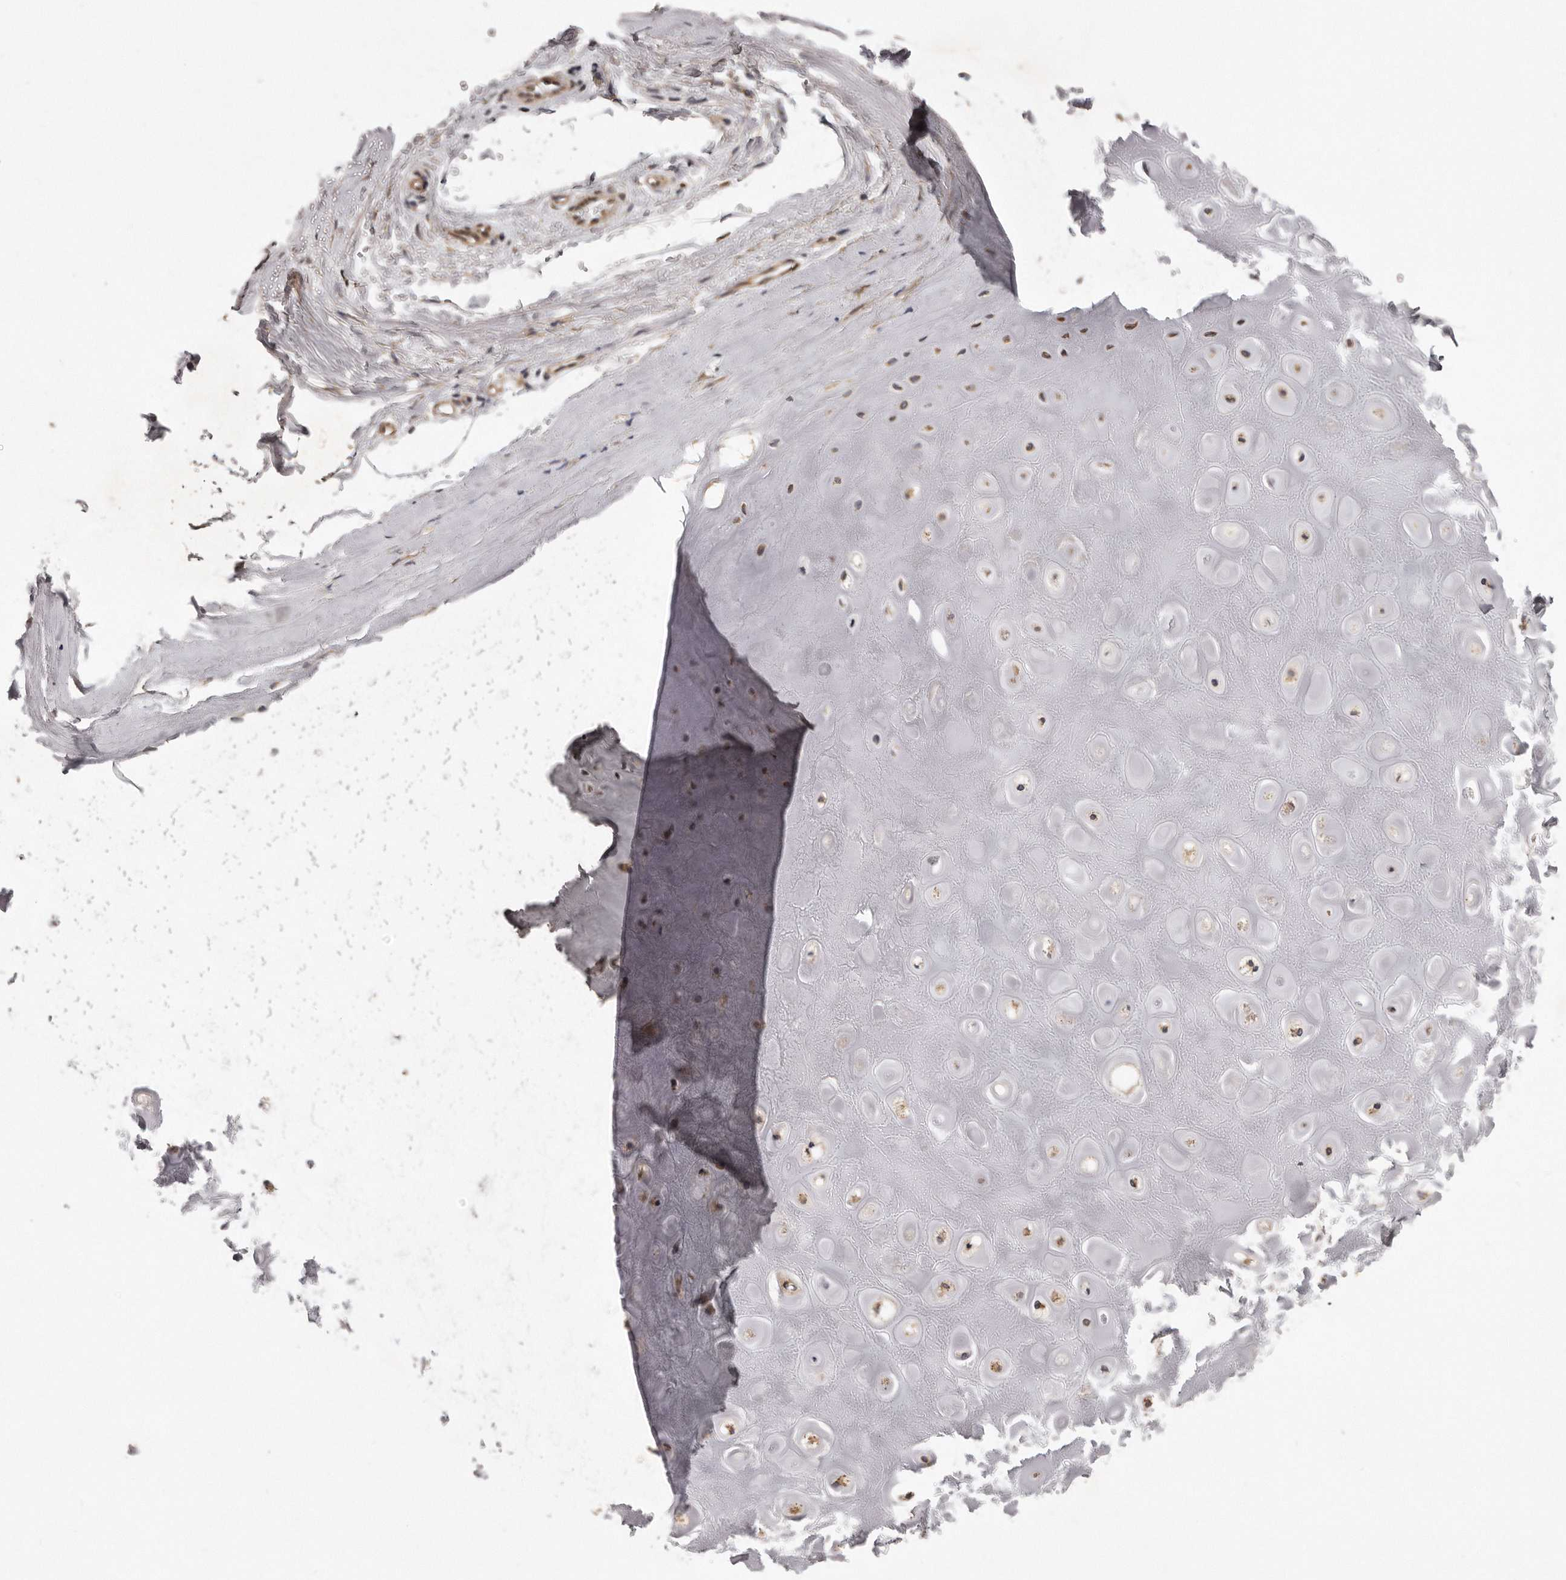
{"staining": {"intensity": "moderate", "quantity": ">75%", "location": "cytoplasmic/membranous"}, "tissue": "adipose tissue", "cell_type": "Adipocytes", "image_type": "normal", "snomed": [{"axis": "morphology", "description": "Normal tissue, NOS"}, {"axis": "morphology", "description": "Basal cell carcinoma"}, {"axis": "topography", "description": "Skin"}], "caption": "Approximately >75% of adipocytes in normal adipose tissue show moderate cytoplasmic/membranous protein staining as visualized by brown immunohistochemical staining.", "gene": "ARMCX1", "patient": {"sex": "female", "age": 89}}